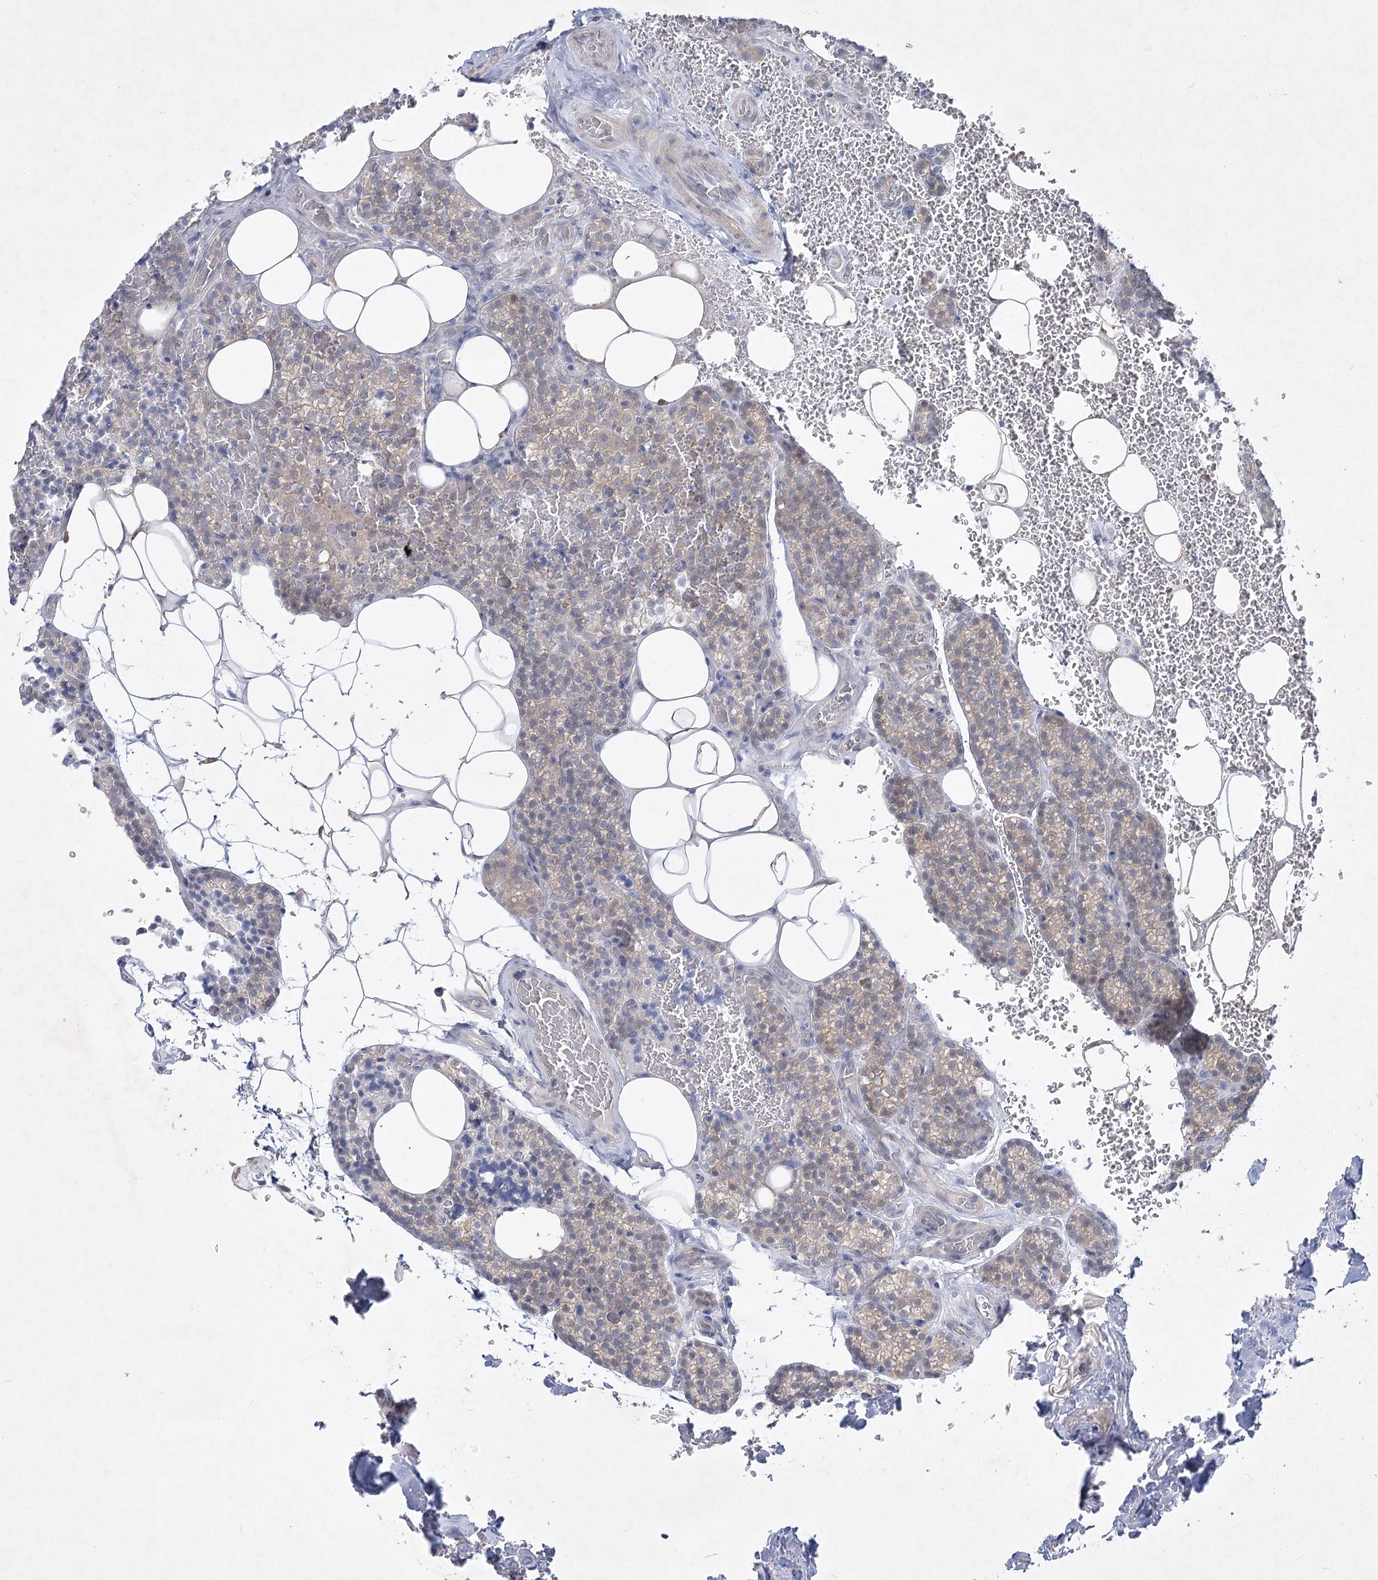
{"staining": {"intensity": "negative", "quantity": "none", "location": "none"}, "tissue": "parathyroid gland", "cell_type": "Glandular cells", "image_type": "normal", "snomed": [{"axis": "morphology", "description": "Normal tissue, NOS"}, {"axis": "topography", "description": "Parathyroid gland"}], "caption": "DAB (3,3'-diaminobenzidine) immunohistochemical staining of unremarkable human parathyroid gland shows no significant expression in glandular cells. (Immunohistochemistry, brightfield microscopy, high magnification).", "gene": "AAMDC", "patient": {"sex": "male", "age": 50}}